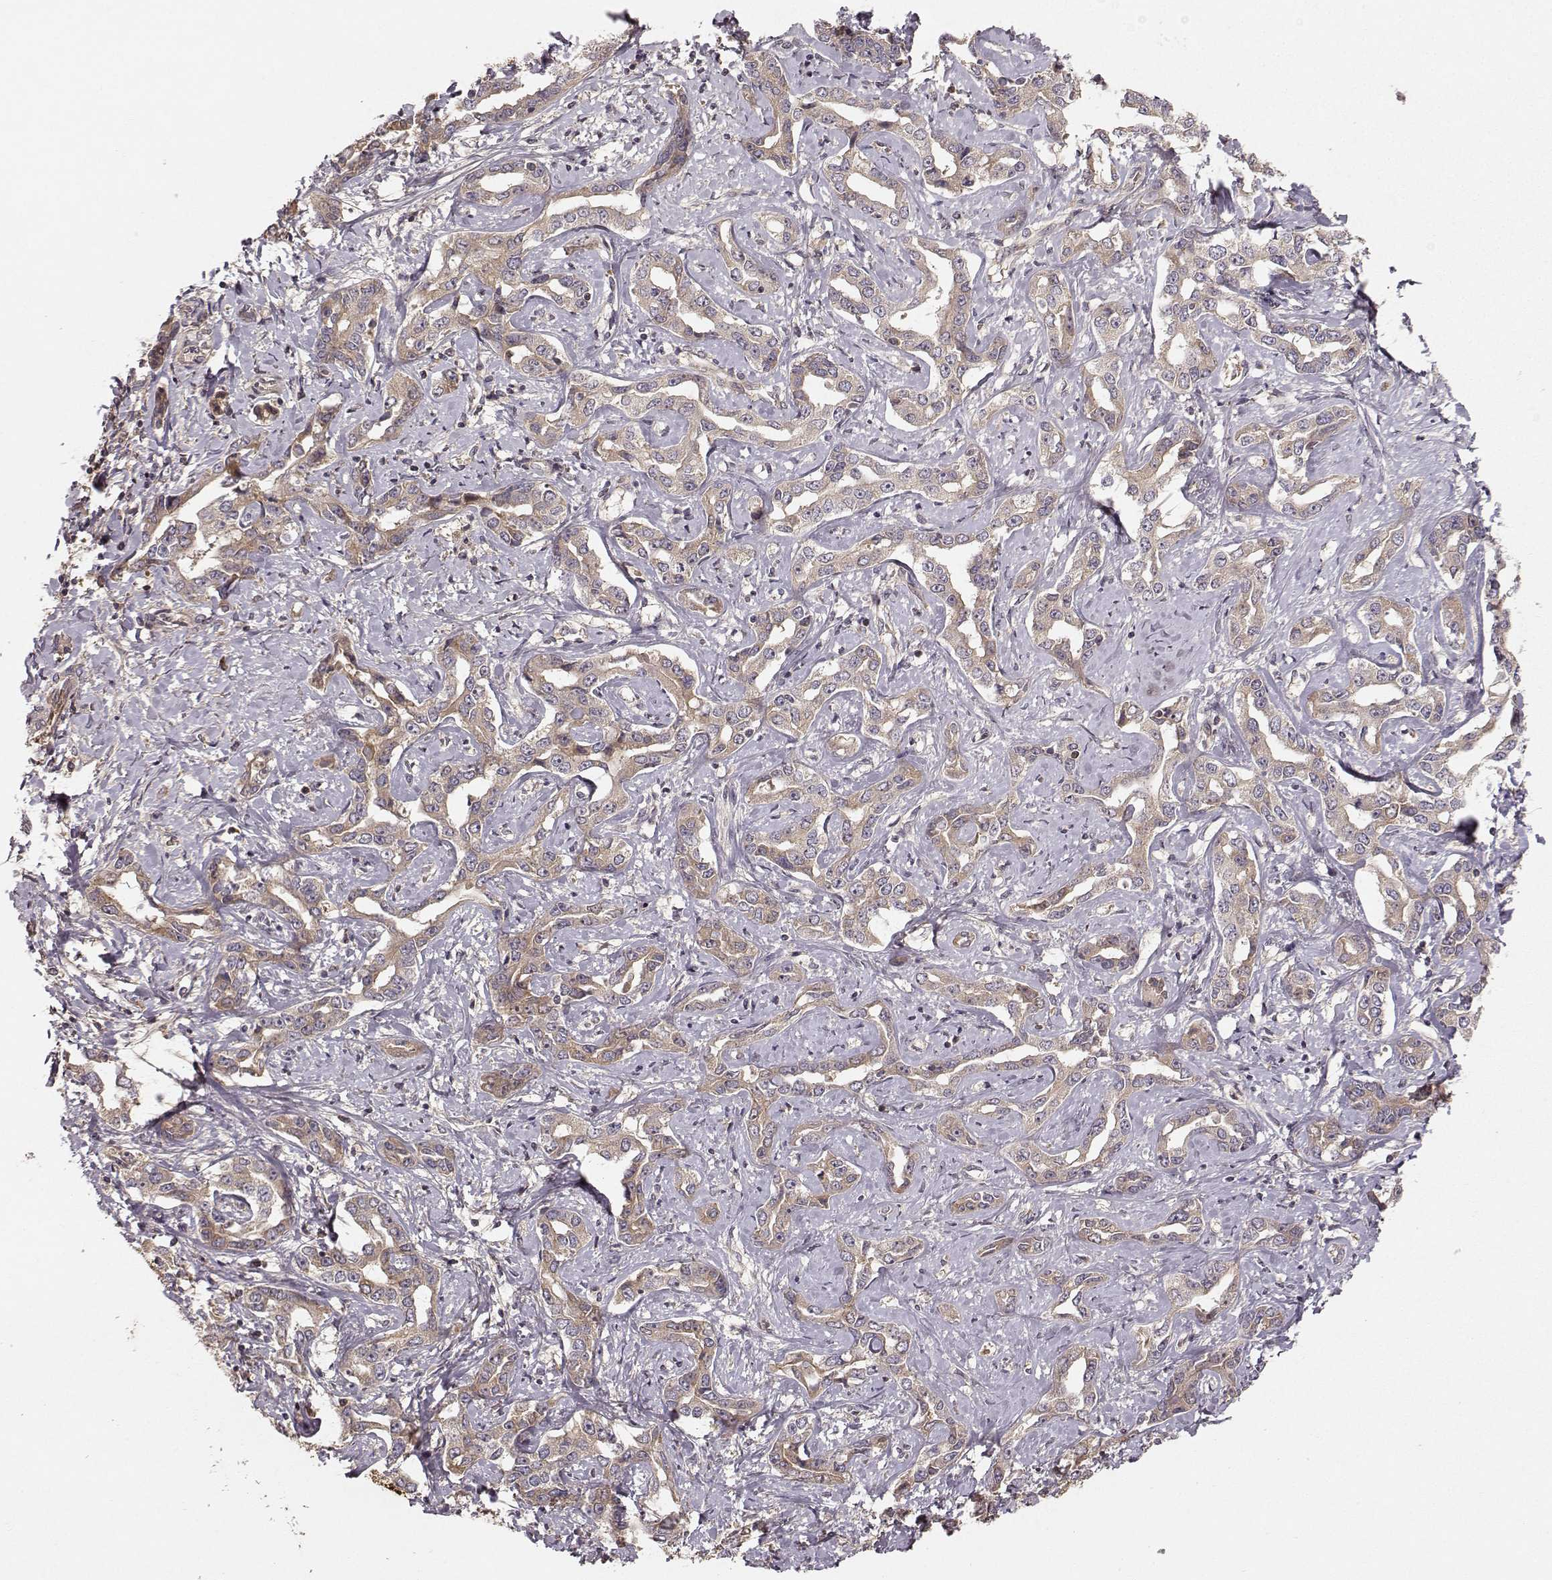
{"staining": {"intensity": "weak", "quantity": "<25%", "location": "cytoplasmic/membranous"}, "tissue": "liver cancer", "cell_type": "Tumor cells", "image_type": "cancer", "snomed": [{"axis": "morphology", "description": "Cholangiocarcinoma"}, {"axis": "topography", "description": "Liver"}], "caption": "An immunohistochemistry (IHC) micrograph of cholangiocarcinoma (liver) is shown. There is no staining in tumor cells of cholangiocarcinoma (liver). The staining is performed using DAB (3,3'-diaminobenzidine) brown chromogen with nuclei counter-stained in using hematoxylin.", "gene": "WNT6", "patient": {"sex": "male", "age": 59}}